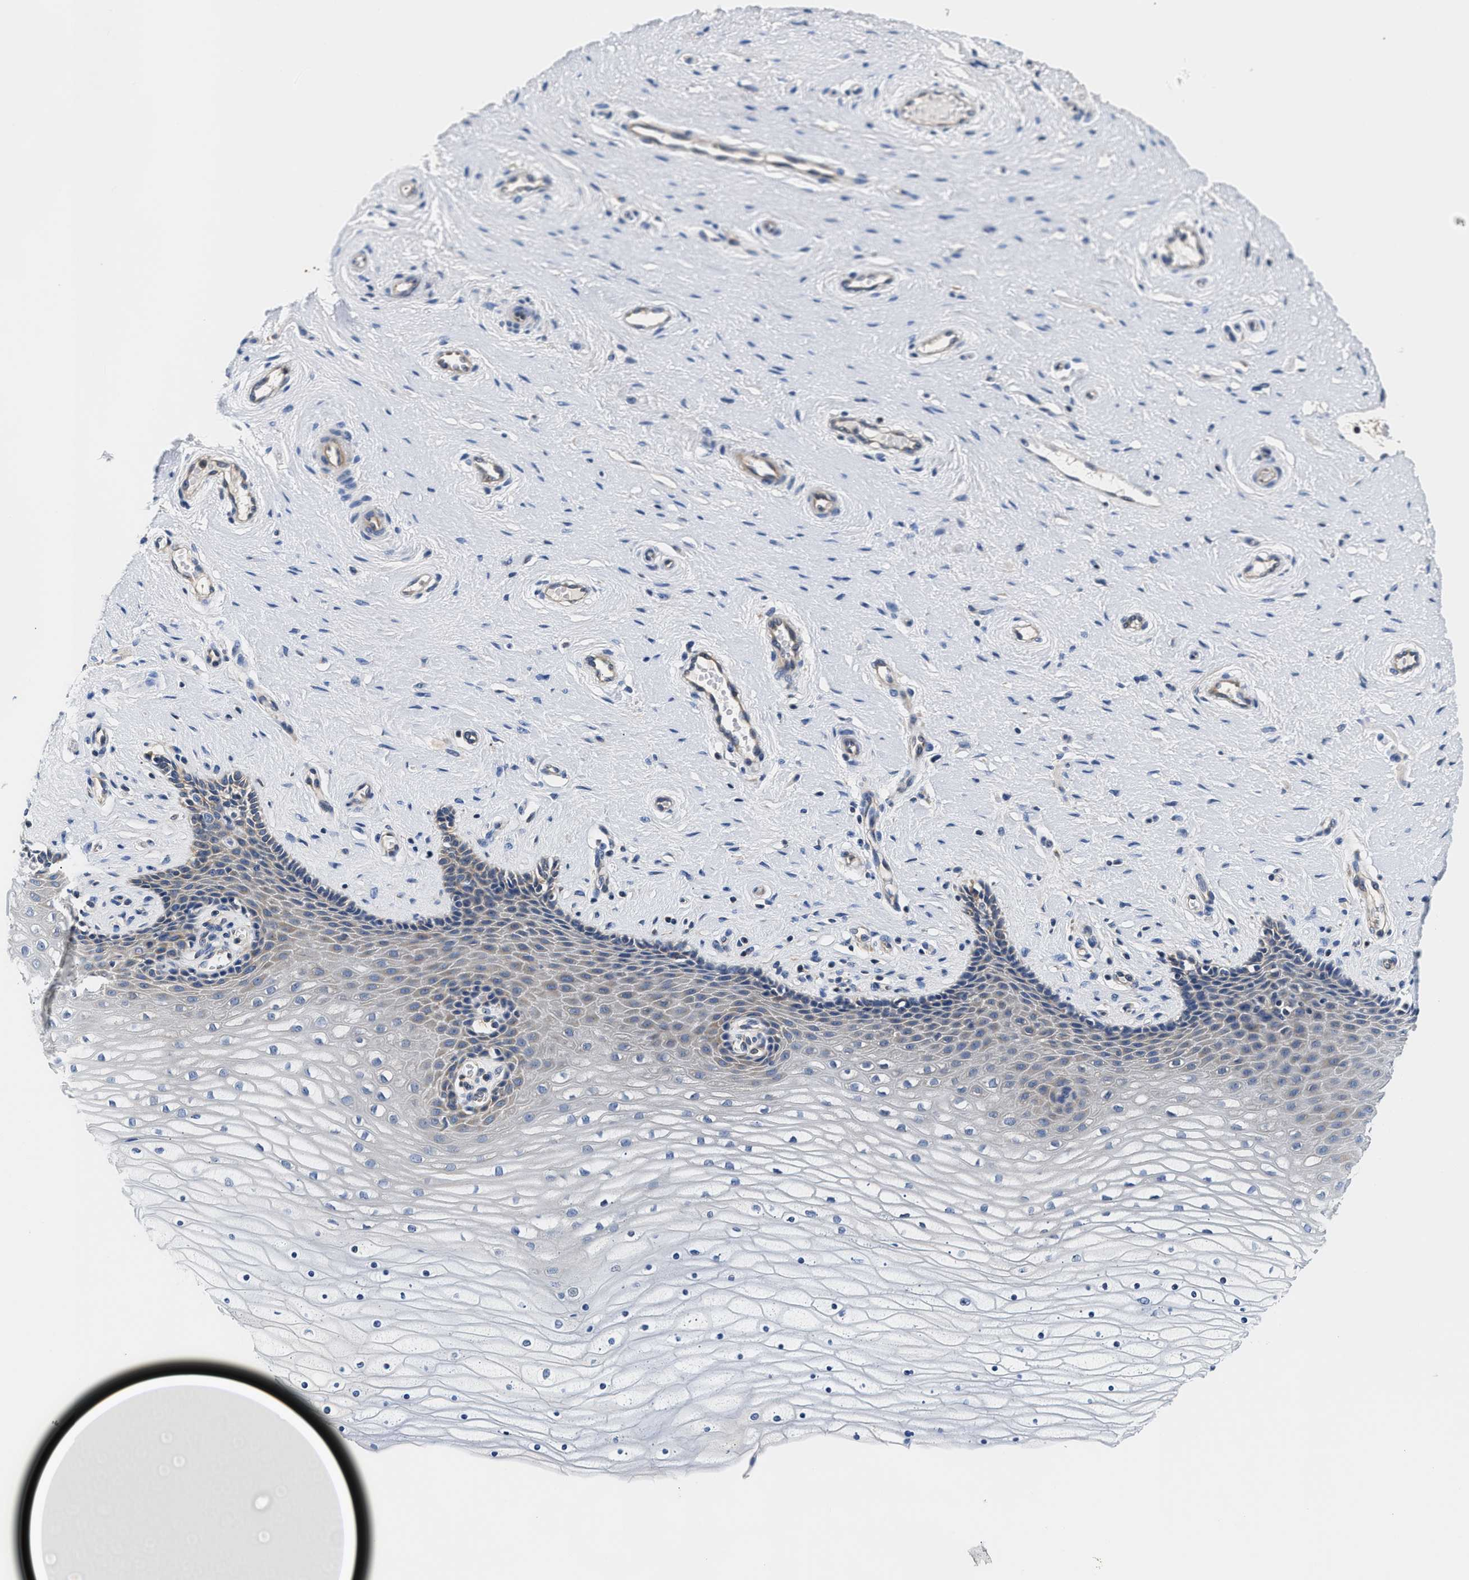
{"staining": {"intensity": "negative", "quantity": "none", "location": "none"}, "tissue": "cervix", "cell_type": "Squamous epithelial cells", "image_type": "normal", "snomed": [{"axis": "morphology", "description": "Normal tissue, NOS"}, {"axis": "topography", "description": "Cervix"}], "caption": "Immunohistochemistry of normal human cervix displays no expression in squamous epithelial cells. (Brightfield microscopy of DAB immunohistochemistry at high magnification).", "gene": "FAM185A", "patient": {"sex": "female", "age": 39}}